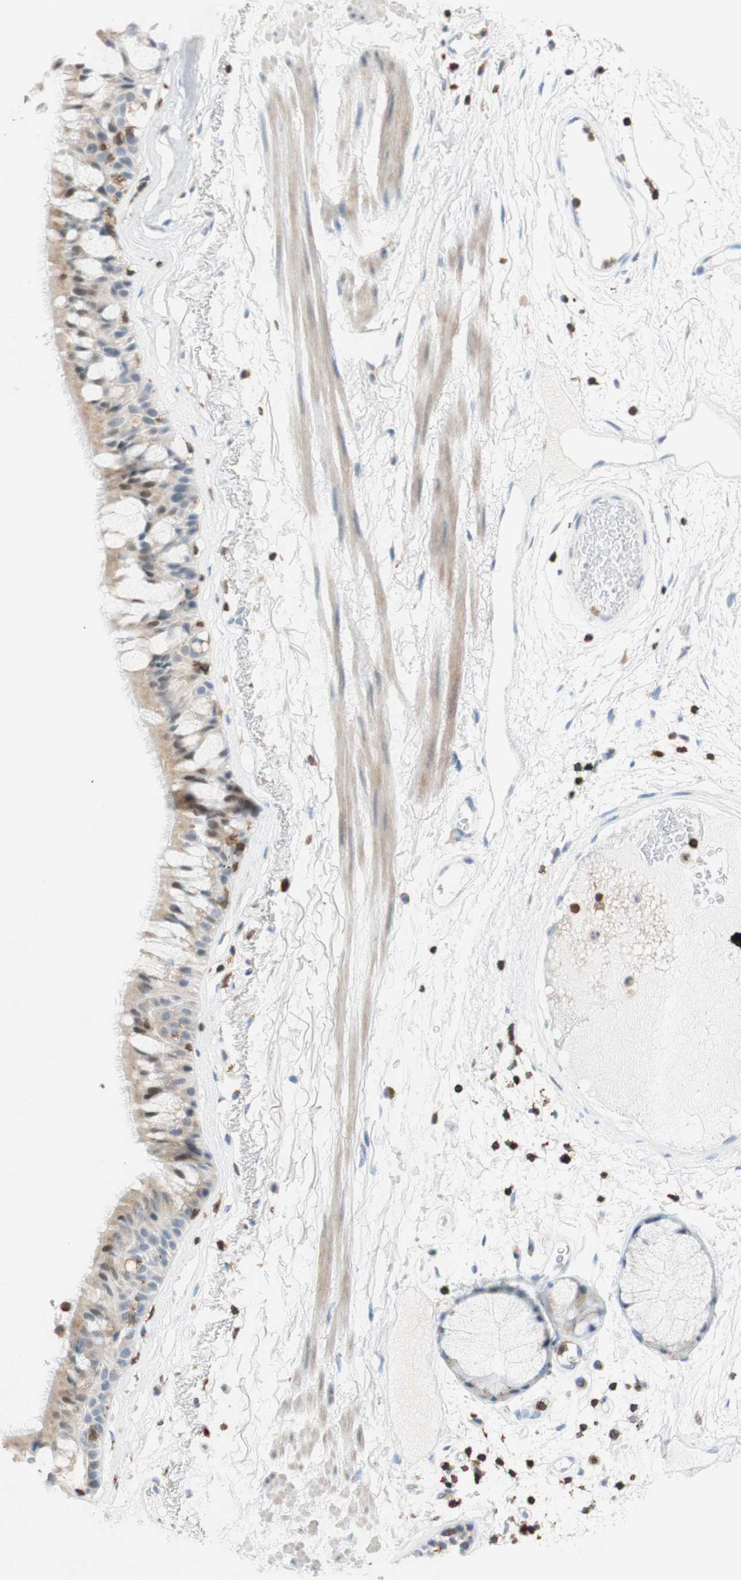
{"staining": {"intensity": "weak", "quantity": "<25%", "location": "cytoplasmic/membranous"}, "tissue": "bronchus", "cell_type": "Respiratory epithelial cells", "image_type": "normal", "snomed": [{"axis": "morphology", "description": "Normal tissue, NOS"}, {"axis": "topography", "description": "Bronchus"}], "caption": "Immunohistochemistry of benign bronchus shows no positivity in respiratory epithelial cells. The staining is performed using DAB brown chromogen with nuclei counter-stained in using hematoxylin.", "gene": "SPINK6", "patient": {"sex": "male", "age": 66}}